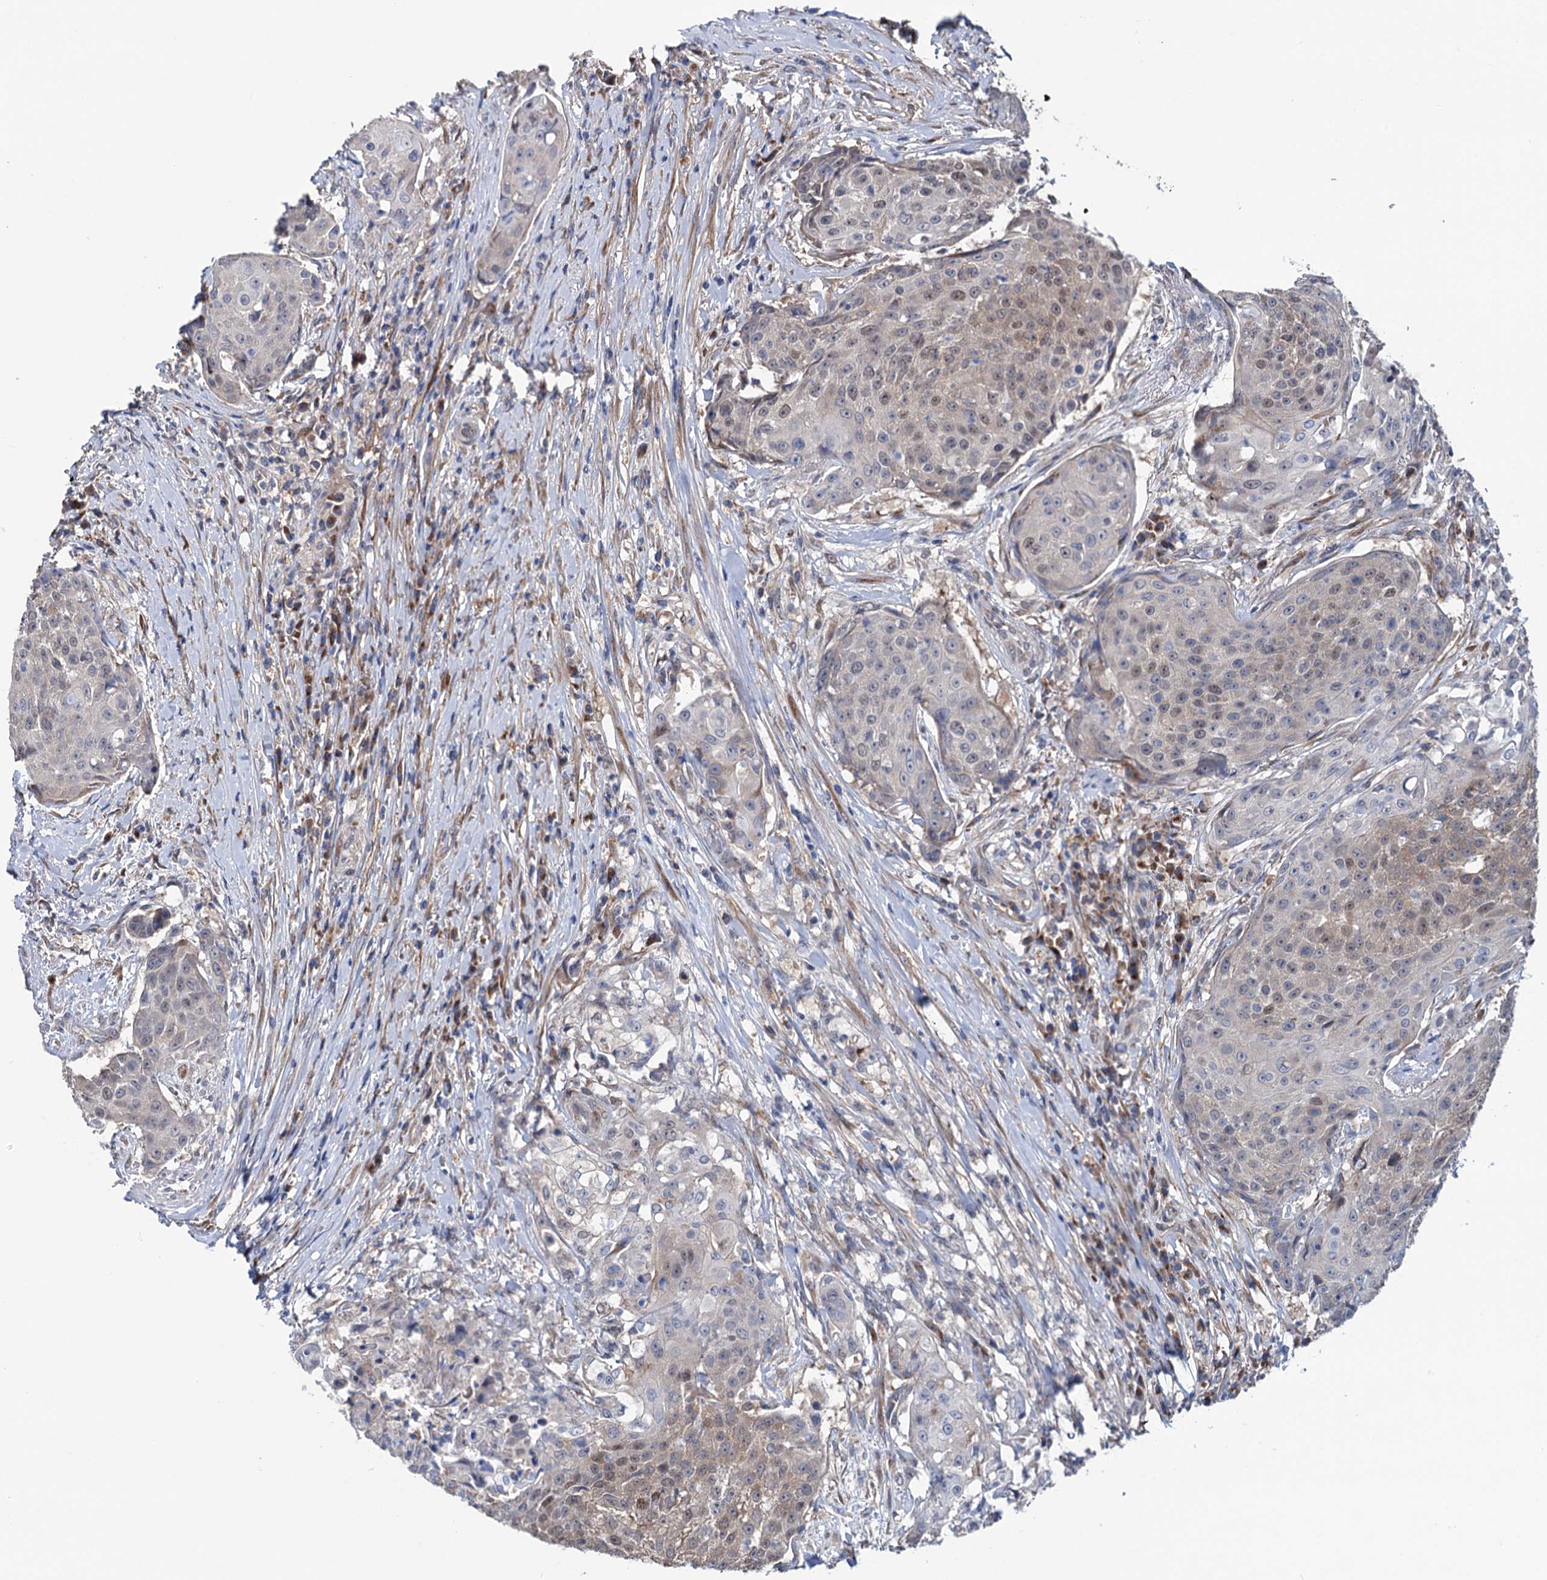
{"staining": {"intensity": "weak", "quantity": "25%-75%", "location": "cytoplasmic/membranous,nuclear"}, "tissue": "urothelial cancer", "cell_type": "Tumor cells", "image_type": "cancer", "snomed": [{"axis": "morphology", "description": "Urothelial carcinoma, High grade"}, {"axis": "topography", "description": "Urinary bladder"}], "caption": "Protein staining by IHC shows weak cytoplasmic/membranous and nuclear expression in approximately 25%-75% of tumor cells in high-grade urothelial carcinoma. (brown staining indicates protein expression, while blue staining denotes nuclei).", "gene": "EYA4", "patient": {"sex": "female", "age": 63}}